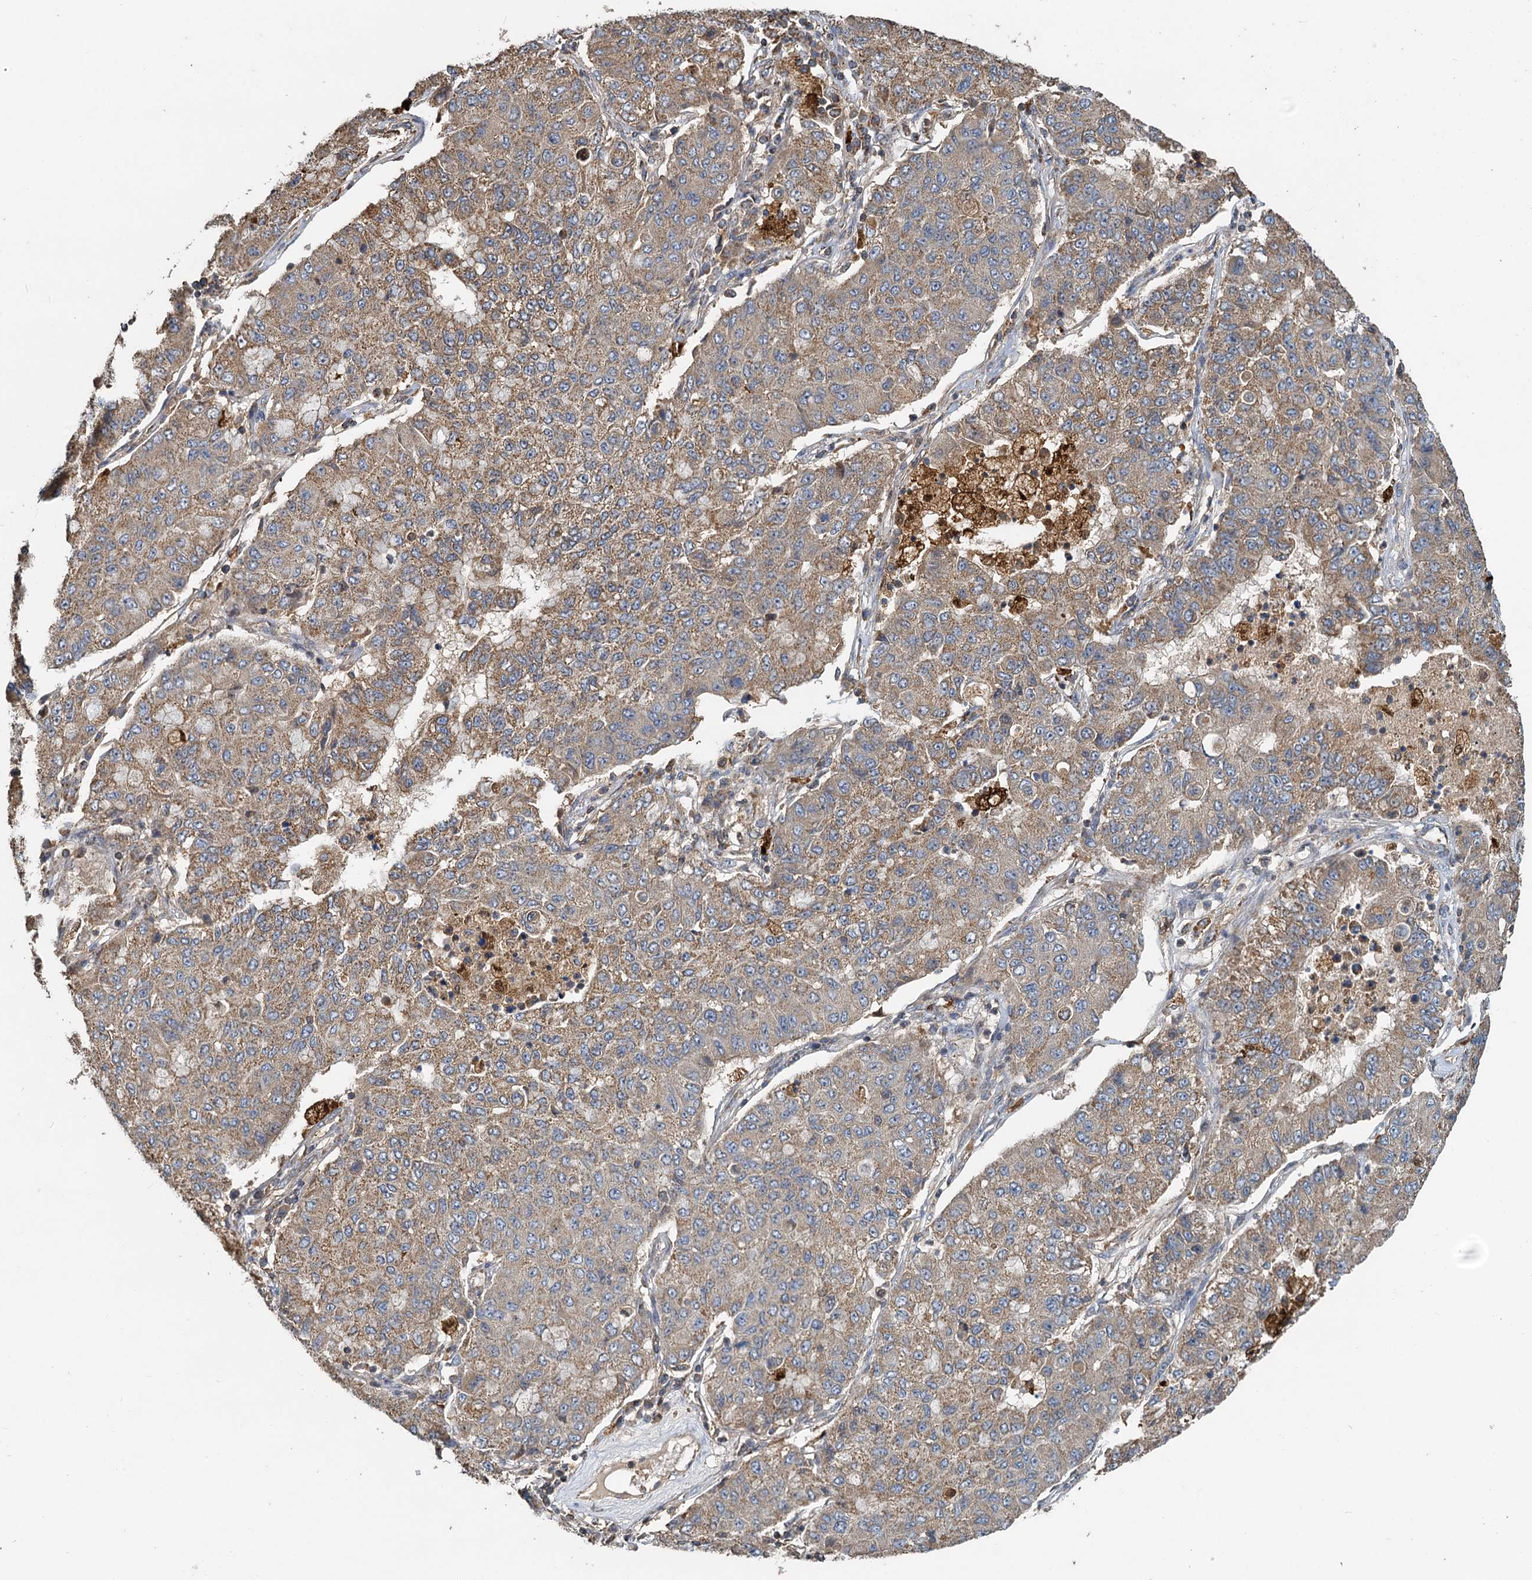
{"staining": {"intensity": "moderate", "quantity": ">75%", "location": "cytoplasmic/membranous"}, "tissue": "lung cancer", "cell_type": "Tumor cells", "image_type": "cancer", "snomed": [{"axis": "morphology", "description": "Squamous cell carcinoma, NOS"}, {"axis": "topography", "description": "Lung"}], "caption": "An image of lung cancer stained for a protein reveals moderate cytoplasmic/membranous brown staining in tumor cells. (DAB (3,3'-diaminobenzidine) IHC with brightfield microscopy, high magnification).", "gene": "SDS", "patient": {"sex": "male", "age": 74}}